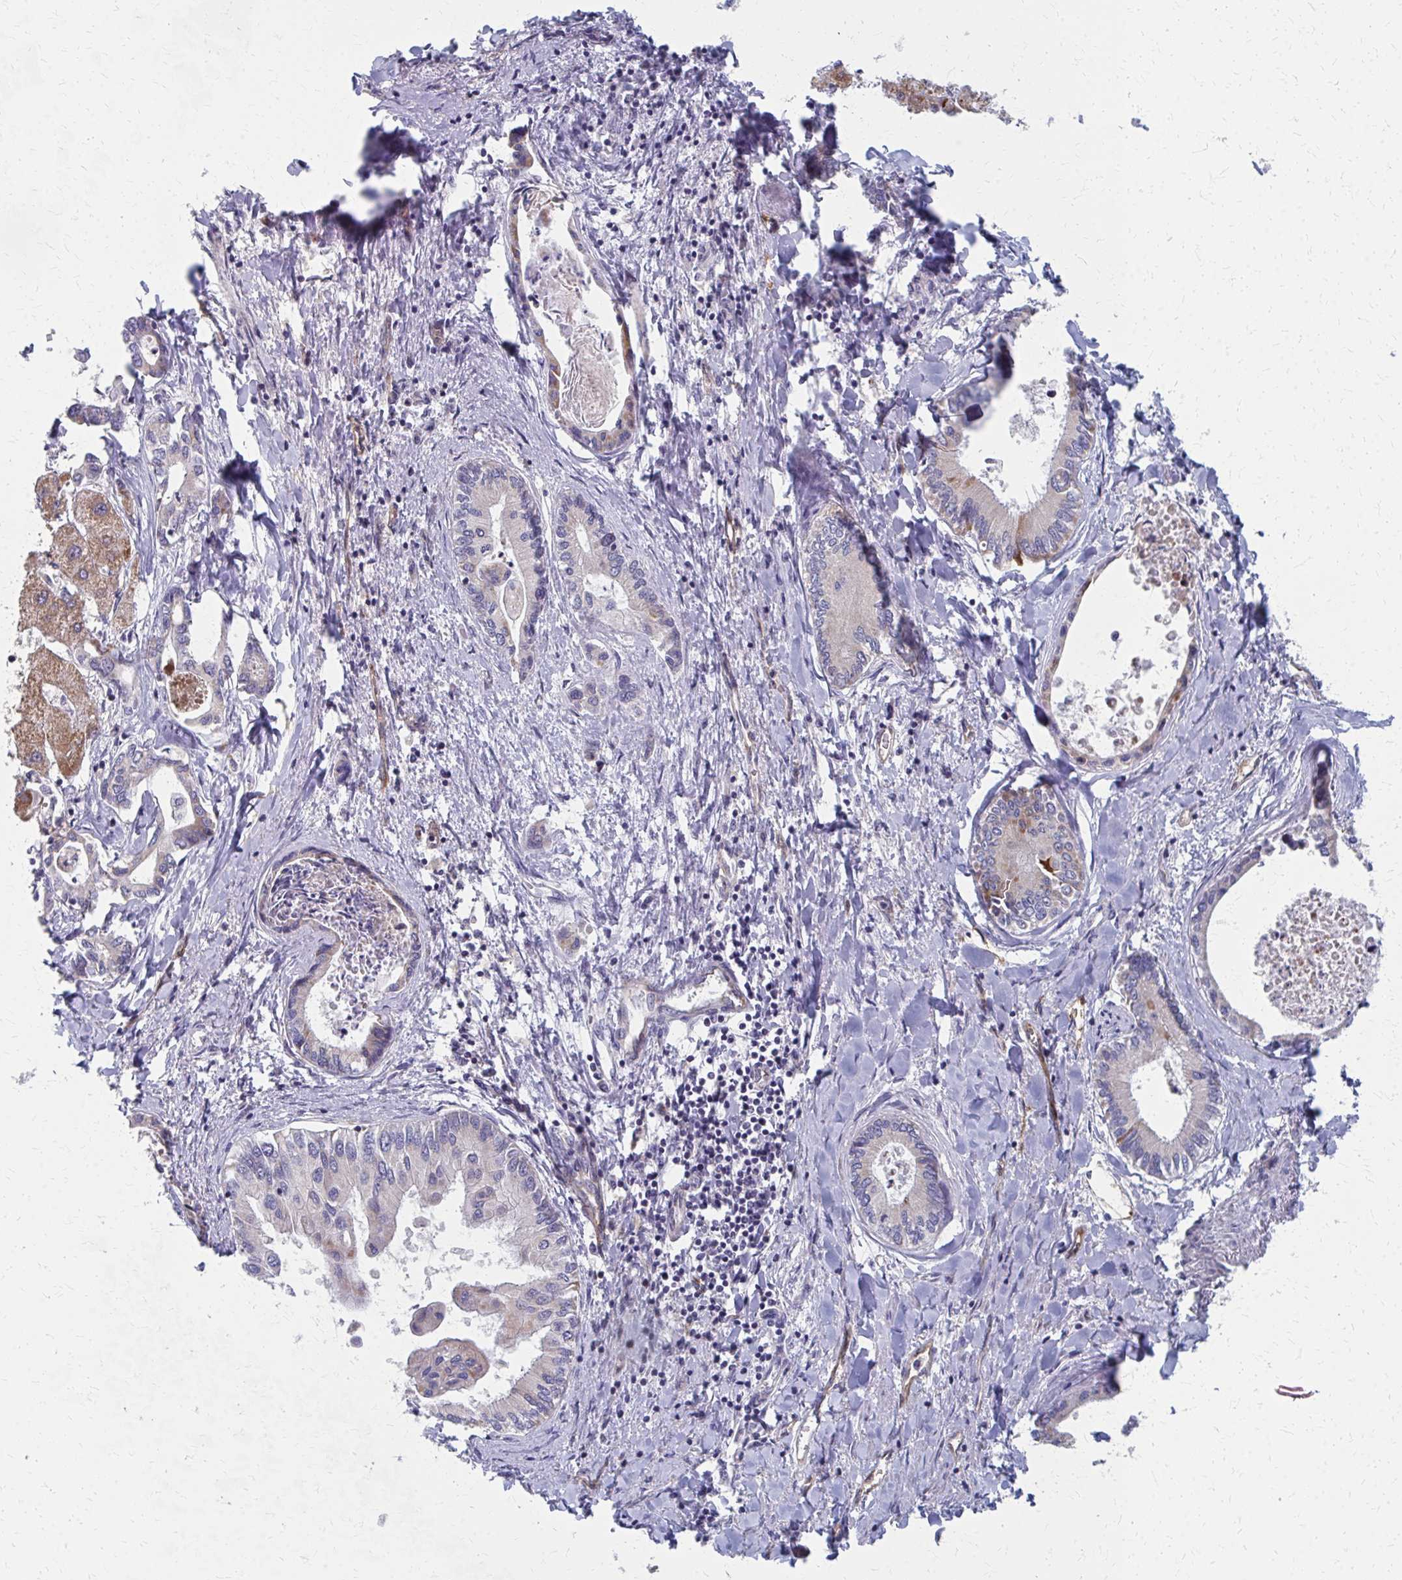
{"staining": {"intensity": "moderate", "quantity": "<25%", "location": "cytoplasmic/membranous"}, "tissue": "liver cancer", "cell_type": "Tumor cells", "image_type": "cancer", "snomed": [{"axis": "morphology", "description": "Cholangiocarcinoma"}, {"axis": "topography", "description": "Liver"}], "caption": "Immunohistochemistry histopathology image of neoplastic tissue: human cholangiocarcinoma (liver) stained using immunohistochemistry (IHC) demonstrates low levels of moderate protein expression localized specifically in the cytoplasmic/membranous of tumor cells, appearing as a cytoplasmic/membranous brown color.", "gene": "FAHD1", "patient": {"sex": "male", "age": 66}}